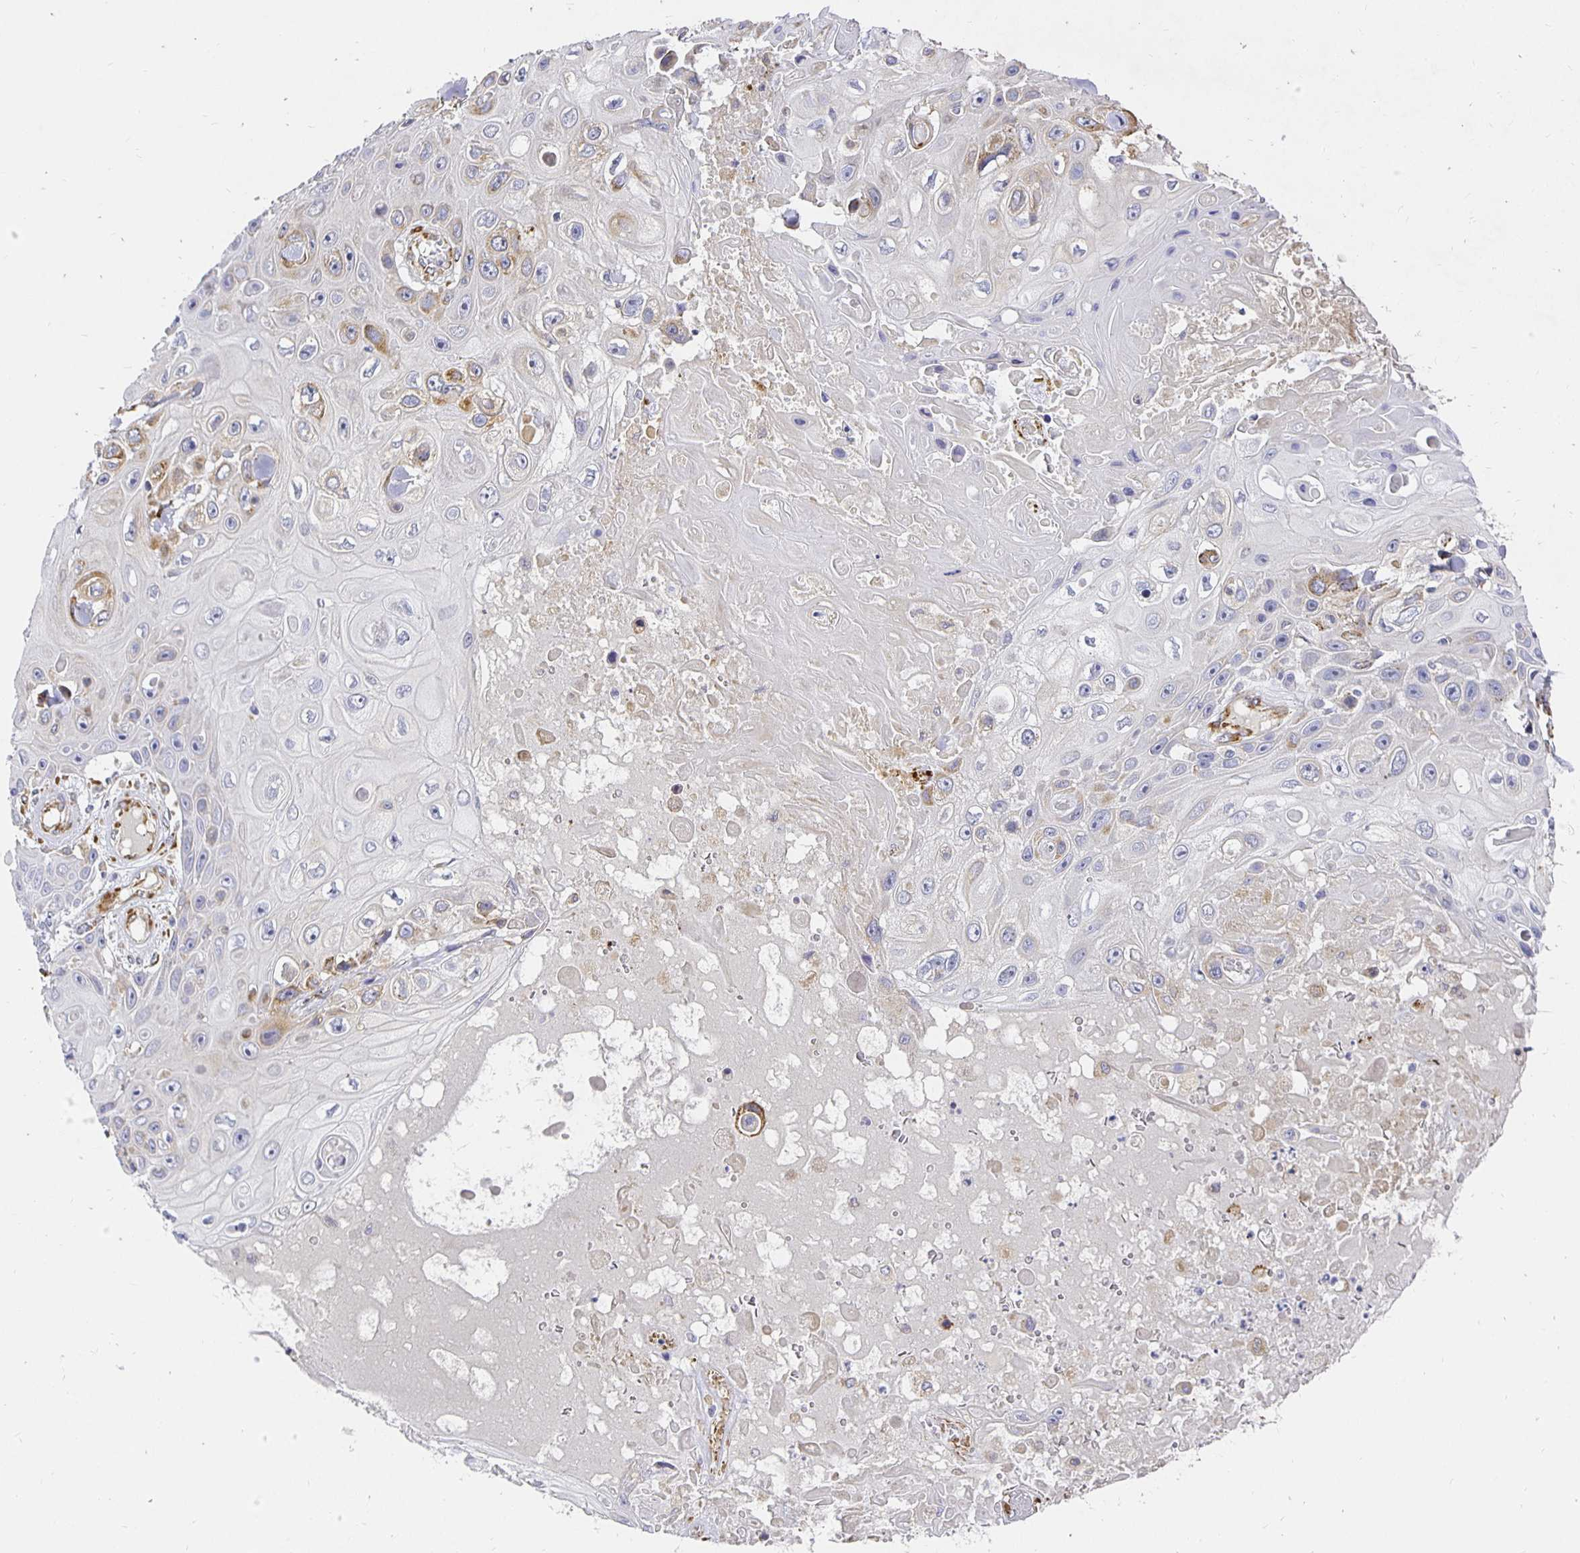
{"staining": {"intensity": "moderate", "quantity": "<25%", "location": "cytoplasmic/membranous"}, "tissue": "skin cancer", "cell_type": "Tumor cells", "image_type": "cancer", "snomed": [{"axis": "morphology", "description": "Squamous cell carcinoma, NOS"}, {"axis": "topography", "description": "Skin"}], "caption": "This is an image of IHC staining of skin cancer, which shows moderate staining in the cytoplasmic/membranous of tumor cells.", "gene": "PLOD1", "patient": {"sex": "male", "age": 82}}